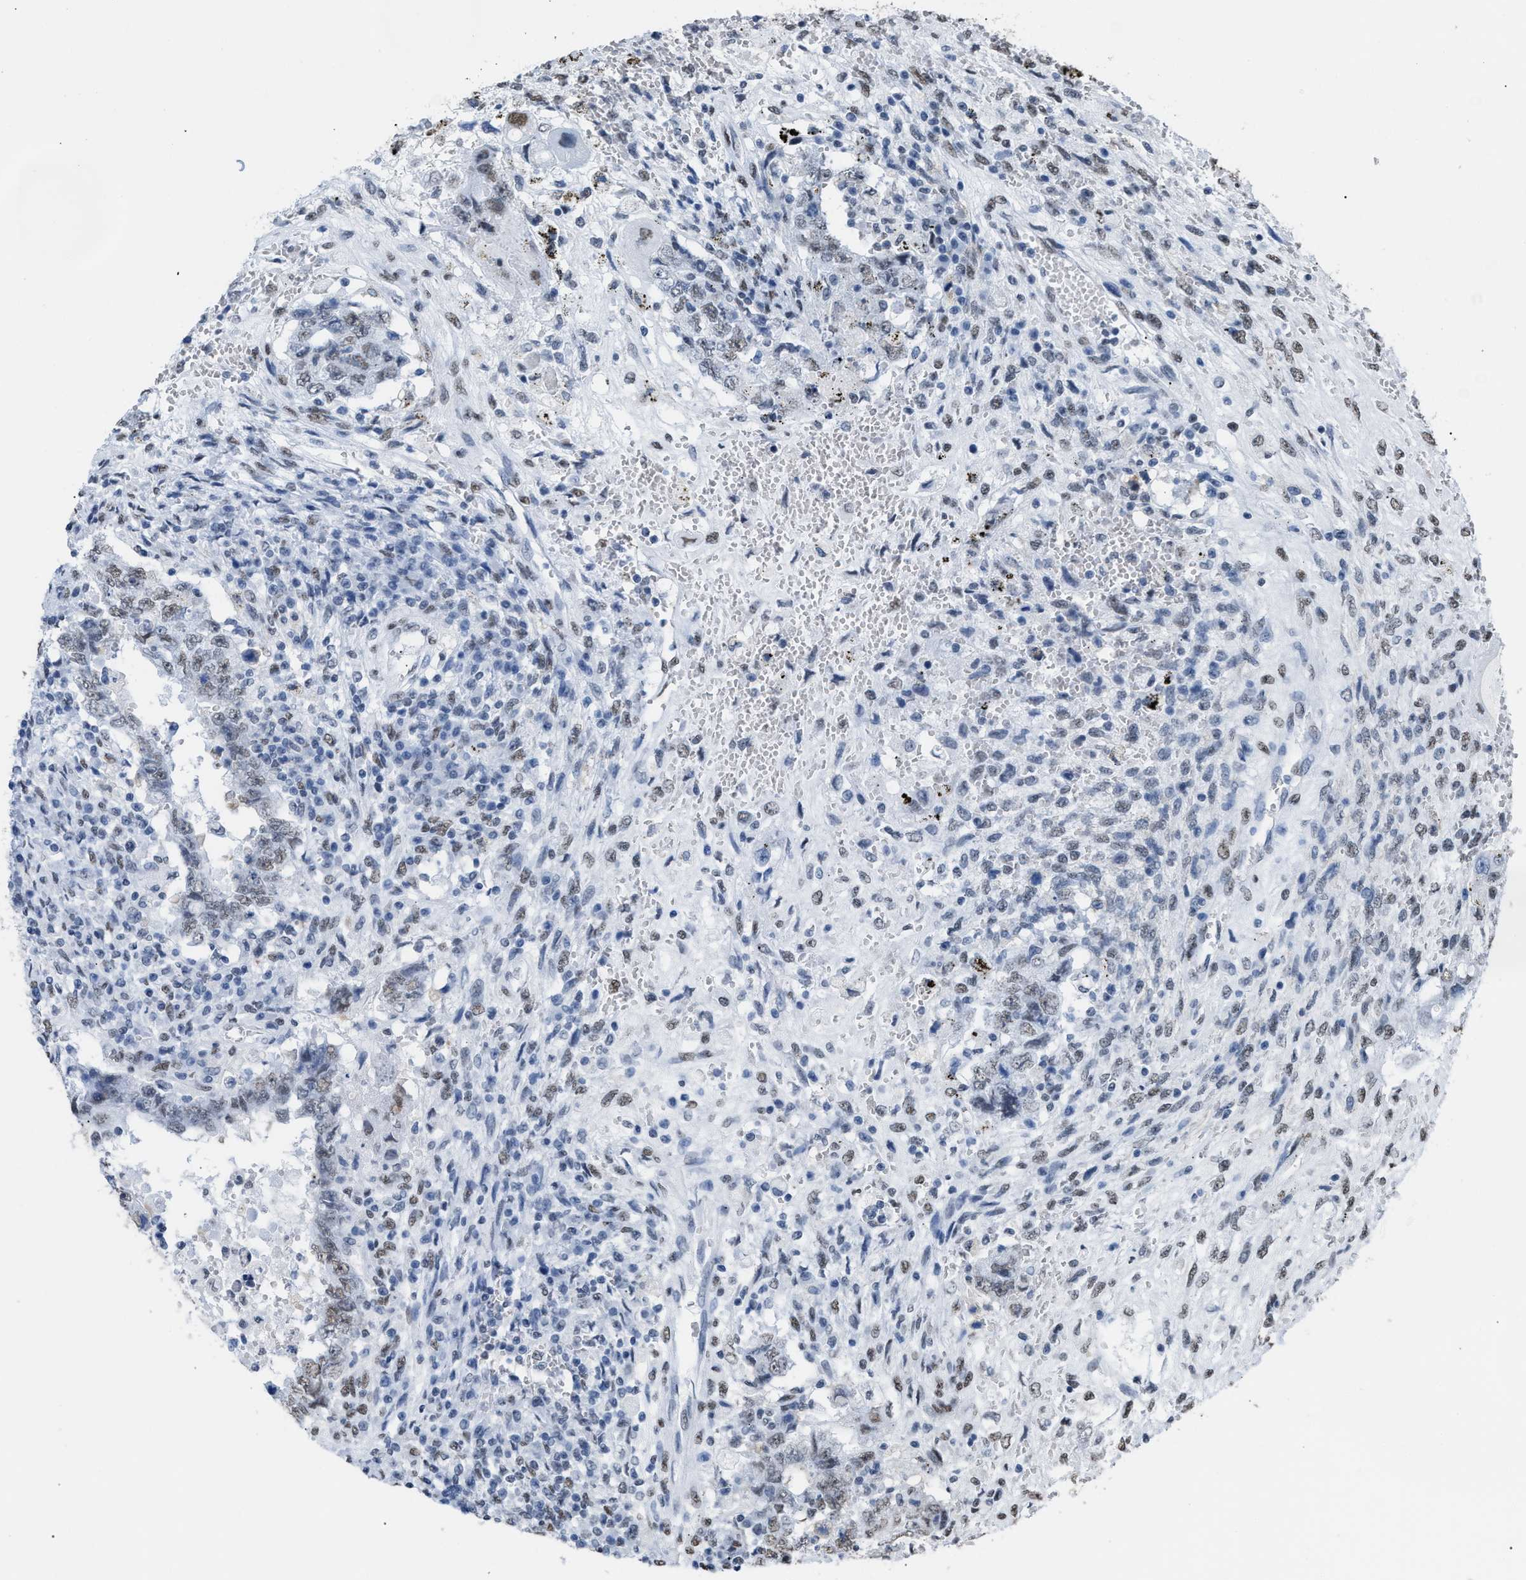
{"staining": {"intensity": "moderate", "quantity": ">75%", "location": "nuclear"}, "tissue": "testis cancer", "cell_type": "Tumor cells", "image_type": "cancer", "snomed": [{"axis": "morphology", "description": "Carcinoma, Embryonal, NOS"}, {"axis": "topography", "description": "Testis"}], "caption": "Human embryonal carcinoma (testis) stained for a protein (brown) displays moderate nuclear positive staining in approximately >75% of tumor cells.", "gene": "CCAR2", "patient": {"sex": "male", "age": 26}}